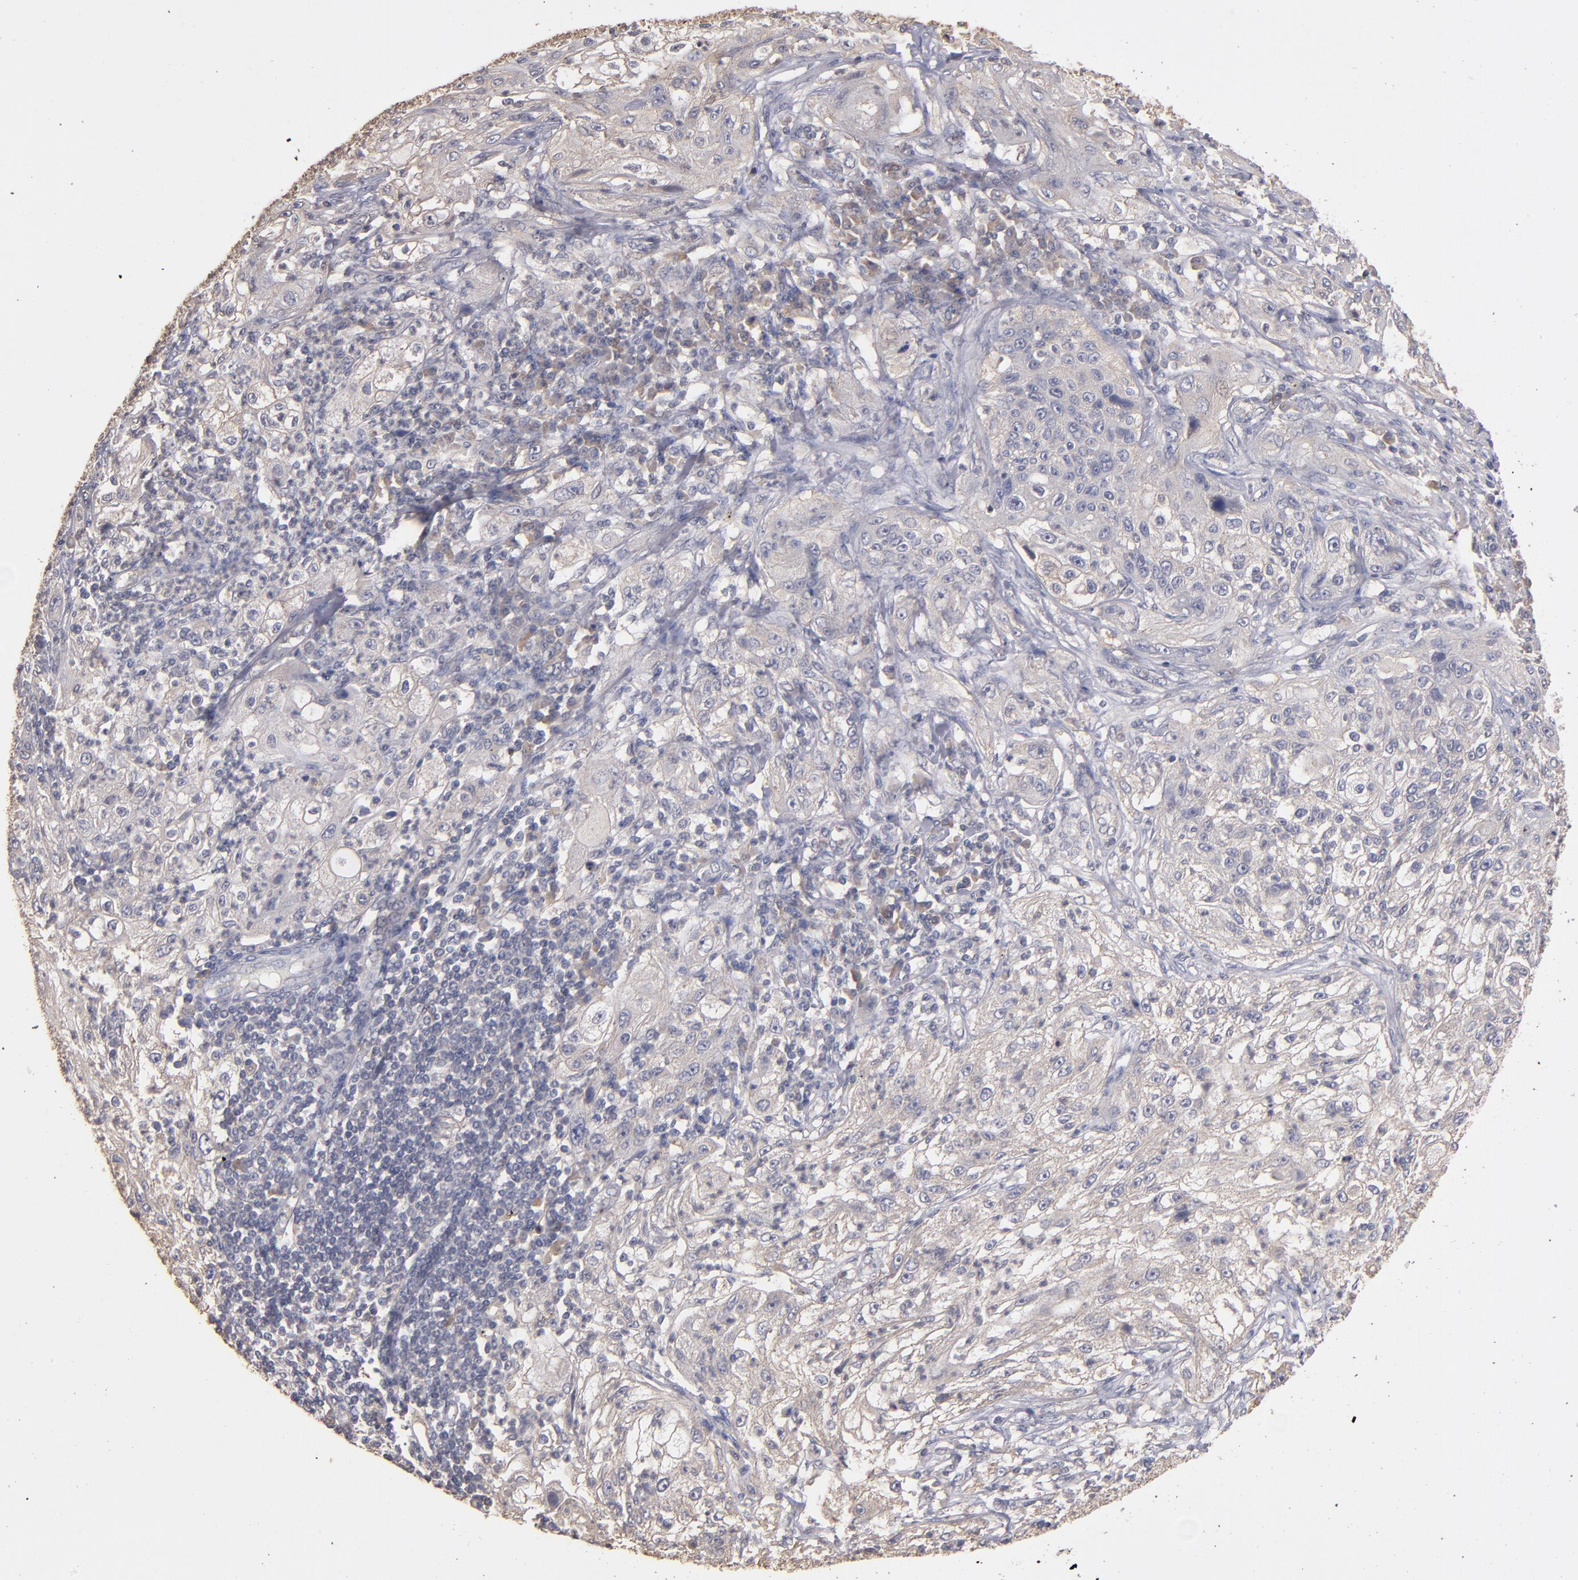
{"staining": {"intensity": "weak", "quantity": ">75%", "location": "cytoplasmic/membranous"}, "tissue": "lung cancer", "cell_type": "Tumor cells", "image_type": "cancer", "snomed": [{"axis": "morphology", "description": "Inflammation, NOS"}, {"axis": "morphology", "description": "Squamous cell carcinoma, NOS"}, {"axis": "topography", "description": "Lymph node"}, {"axis": "topography", "description": "Soft tissue"}, {"axis": "topography", "description": "Lung"}], "caption": "Squamous cell carcinoma (lung) stained with immunohistochemistry exhibits weak cytoplasmic/membranous staining in approximately >75% of tumor cells. (DAB IHC with brightfield microscopy, high magnification).", "gene": "DMD", "patient": {"sex": "male", "age": 66}}